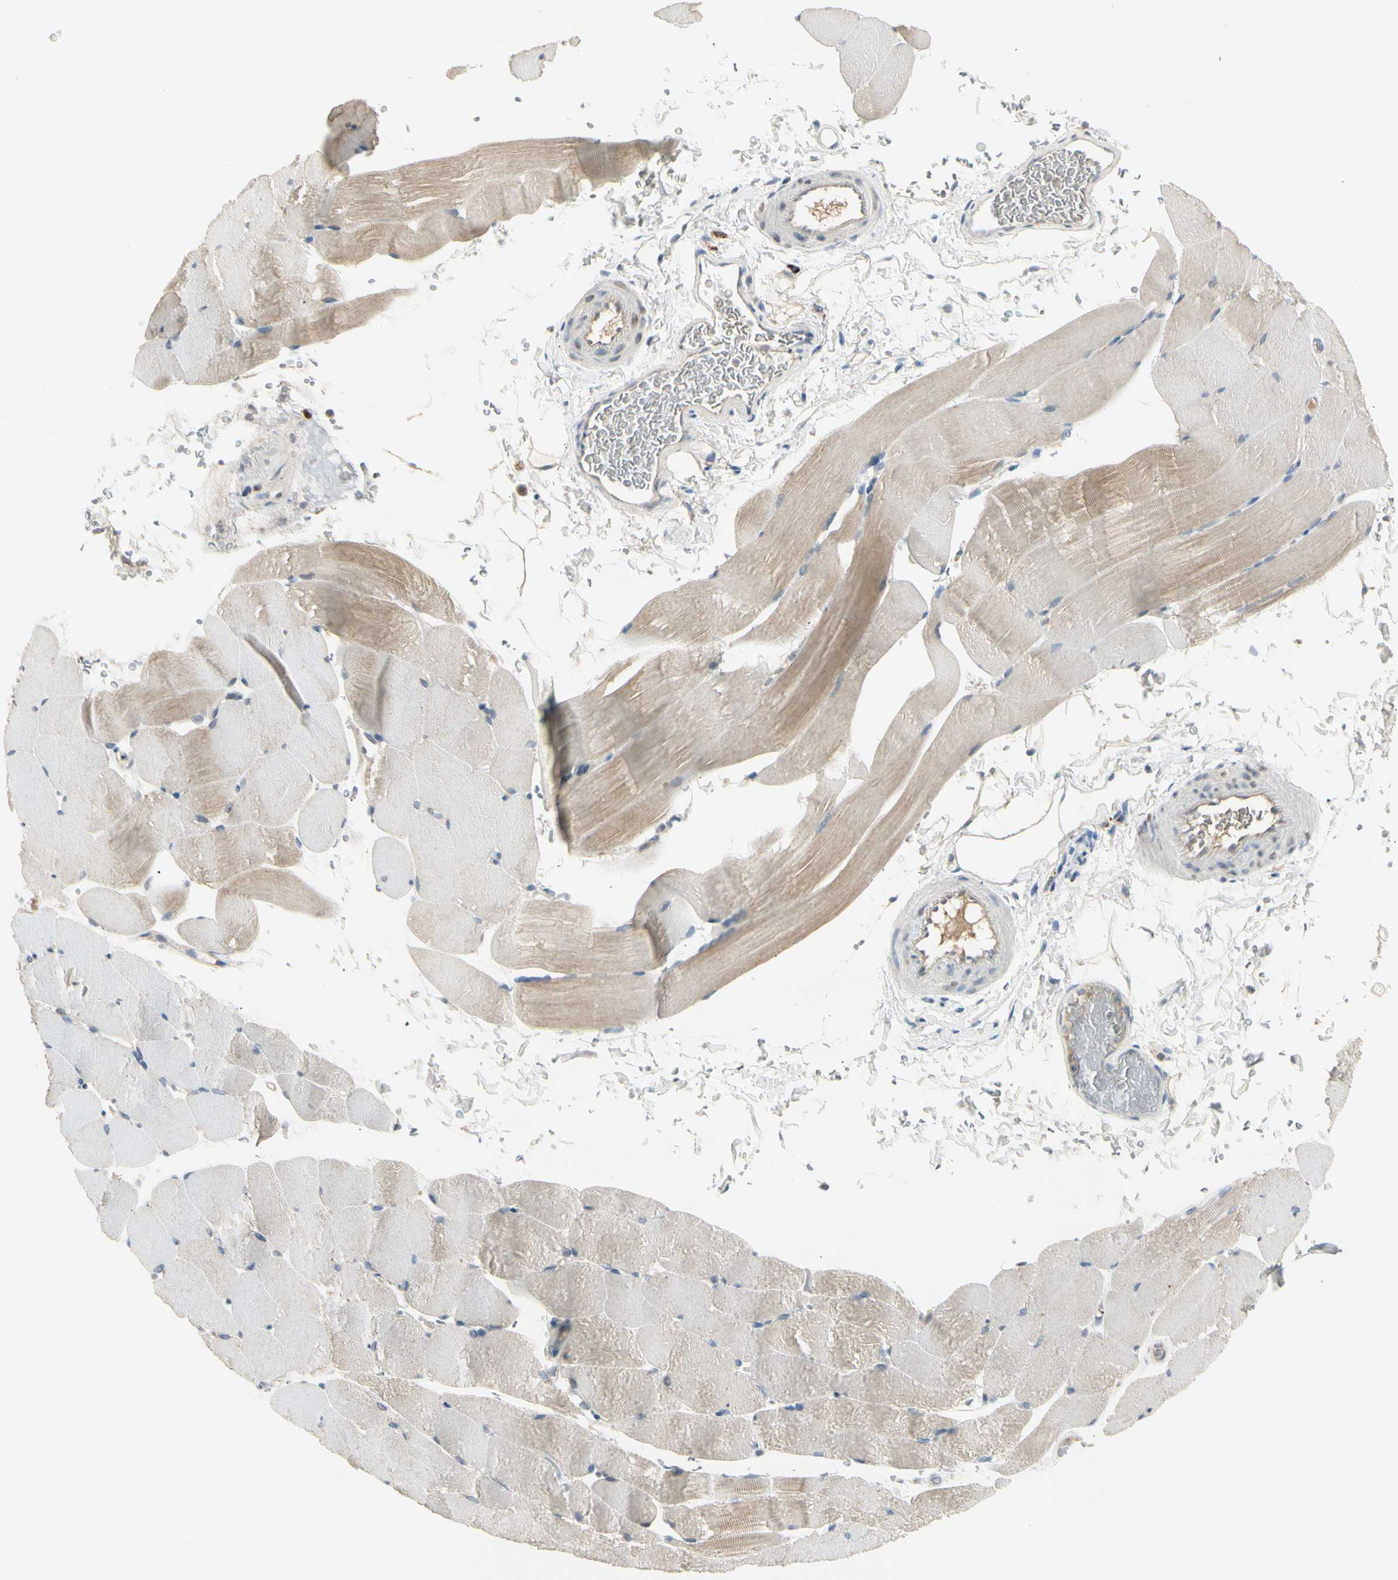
{"staining": {"intensity": "weak", "quantity": "25%-75%", "location": "cytoplasmic/membranous"}, "tissue": "skeletal muscle", "cell_type": "Myocytes", "image_type": "normal", "snomed": [{"axis": "morphology", "description": "Normal tissue, NOS"}, {"axis": "topography", "description": "Skeletal muscle"}, {"axis": "topography", "description": "Parathyroid gland"}], "caption": "Immunohistochemistry image of benign skeletal muscle stained for a protein (brown), which displays low levels of weak cytoplasmic/membranous expression in about 25%-75% of myocytes.", "gene": "PITX1", "patient": {"sex": "female", "age": 37}}